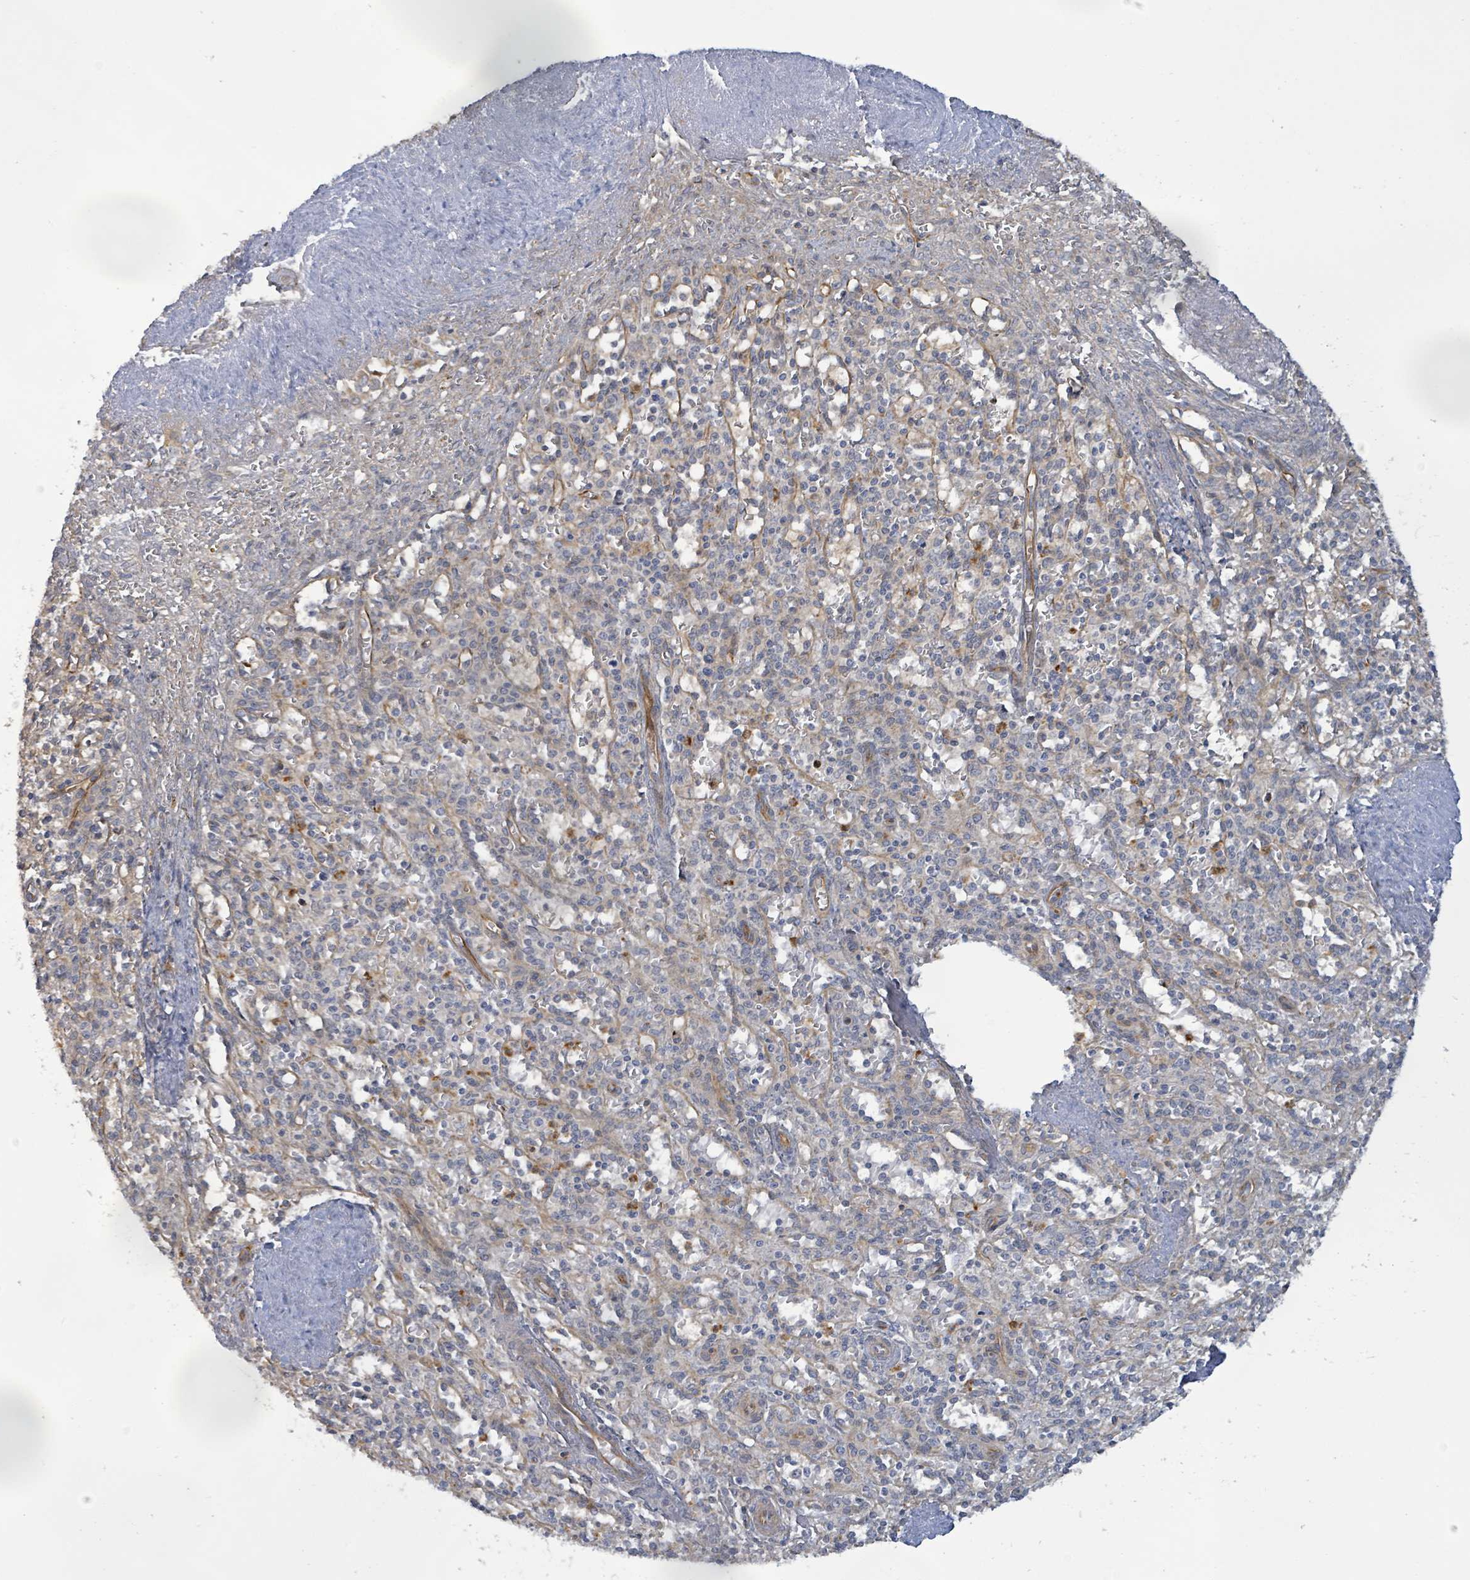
{"staining": {"intensity": "weak", "quantity": "<25%", "location": "cytoplasmic/membranous"}, "tissue": "spleen", "cell_type": "Cells in red pulp", "image_type": "normal", "snomed": [{"axis": "morphology", "description": "Normal tissue, NOS"}, {"axis": "topography", "description": "Spleen"}], "caption": "A high-resolution micrograph shows immunohistochemistry (IHC) staining of normal spleen, which displays no significant expression in cells in red pulp.", "gene": "KBTBD11", "patient": {"sex": "female", "age": 70}}